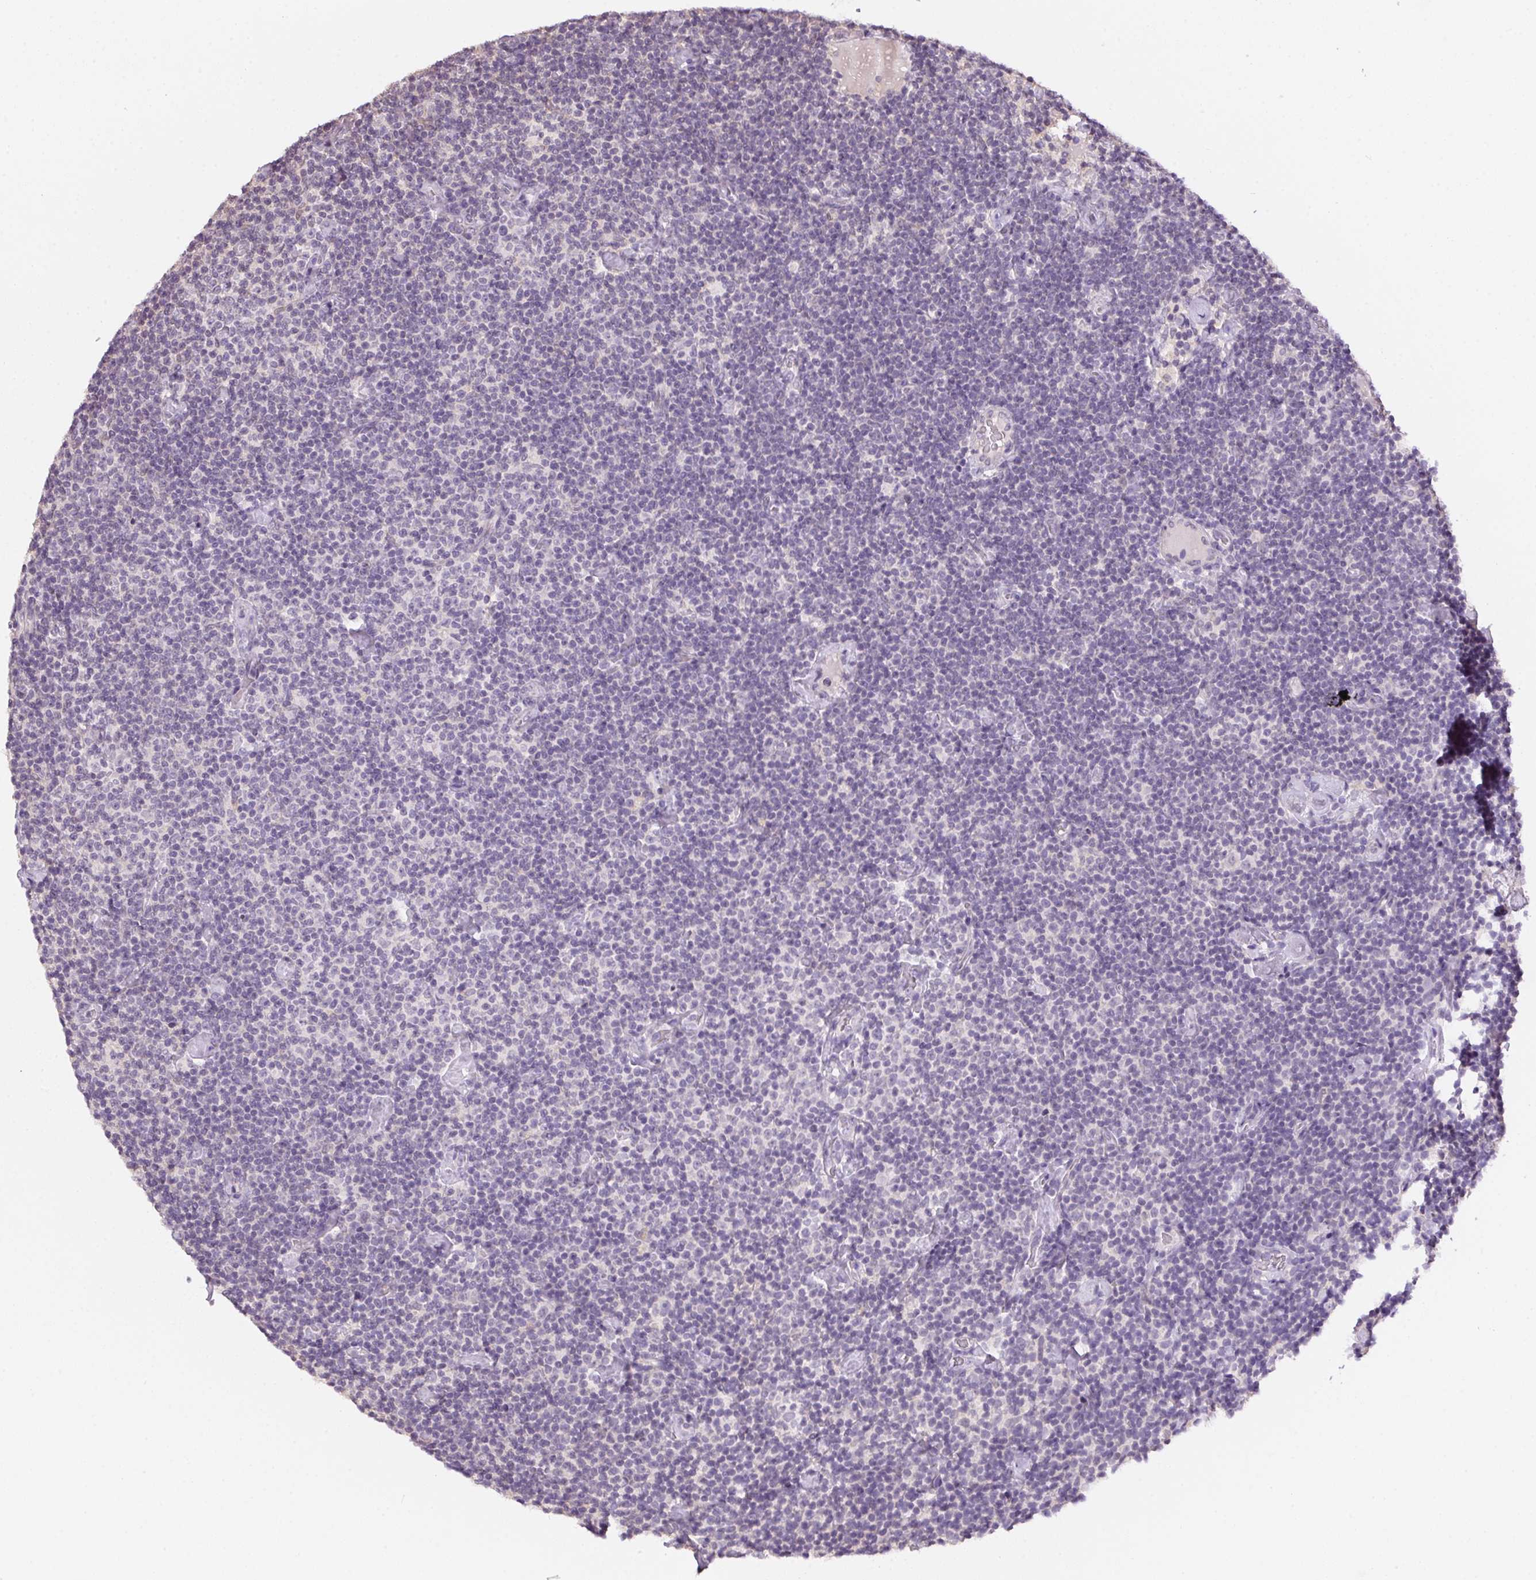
{"staining": {"intensity": "negative", "quantity": "none", "location": "none"}, "tissue": "lymphoma", "cell_type": "Tumor cells", "image_type": "cancer", "snomed": [{"axis": "morphology", "description": "Malignant lymphoma, non-Hodgkin's type, Low grade"}, {"axis": "topography", "description": "Lymph node"}], "caption": "Photomicrograph shows no protein expression in tumor cells of low-grade malignant lymphoma, non-Hodgkin's type tissue. (DAB immunohistochemistry (IHC) visualized using brightfield microscopy, high magnification).", "gene": "ALDH8A1", "patient": {"sex": "male", "age": 81}}